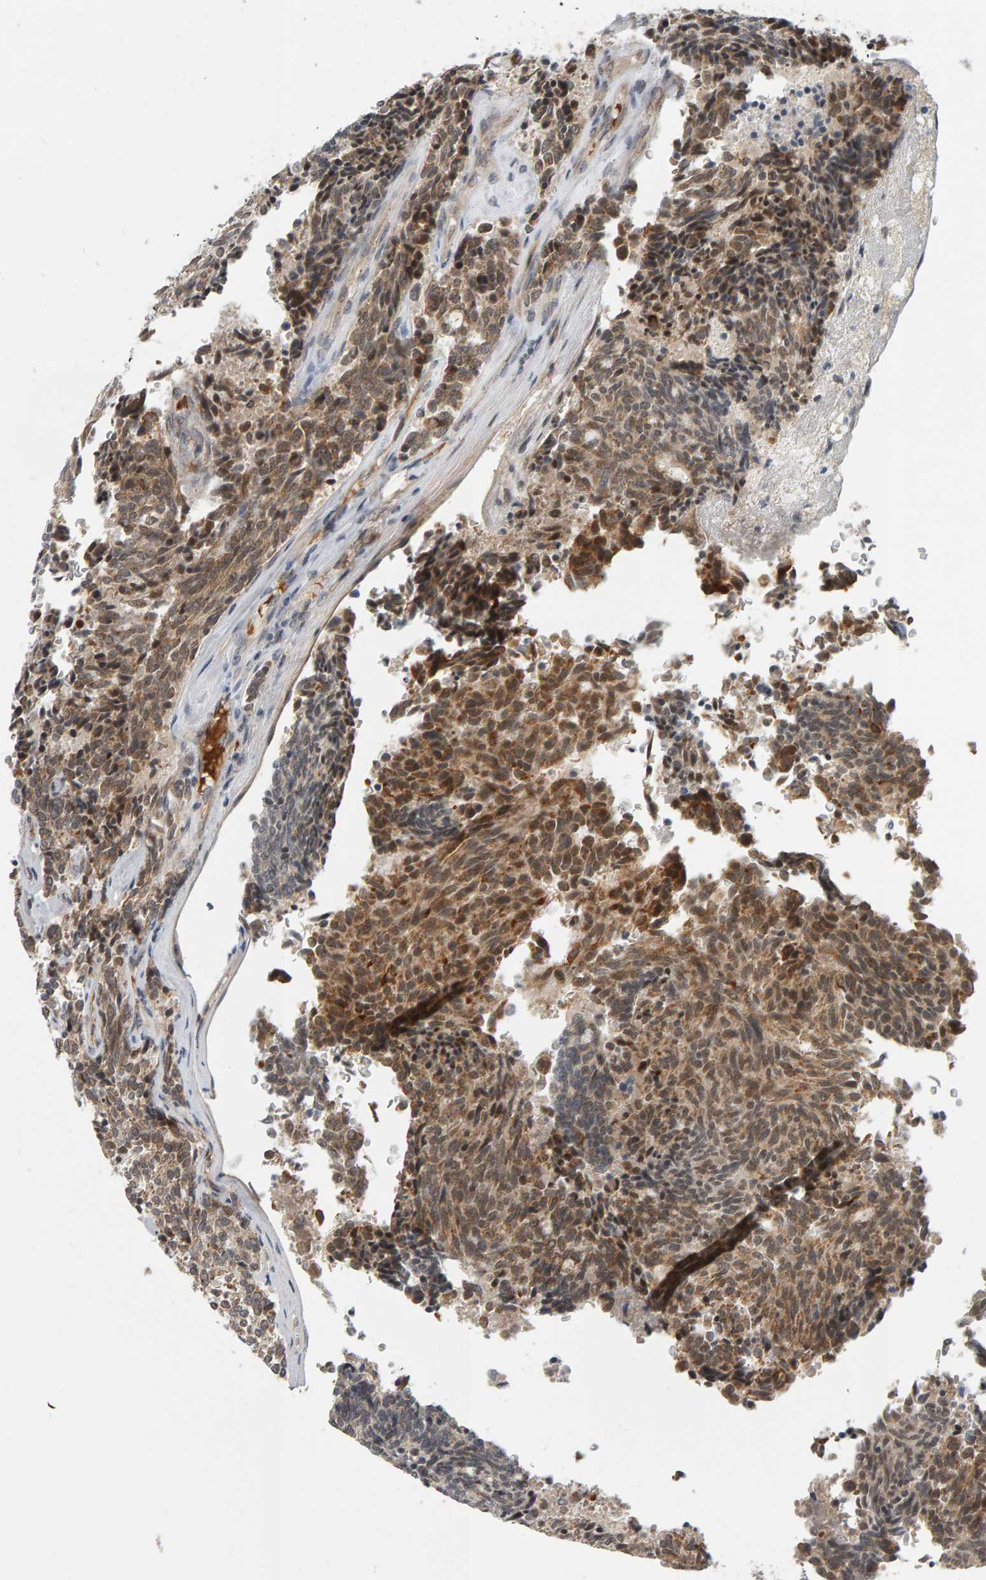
{"staining": {"intensity": "moderate", "quantity": ">75%", "location": "cytoplasmic/membranous,nuclear"}, "tissue": "carcinoid", "cell_type": "Tumor cells", "image_type": "cancer", "snomed": [{"axis": "morphology", "description": "Carcinoid, malignant, NOS"}, {"axis": "topography", "description": "Pancreas"}], "caption": "Immunohistochemistry (IHC) histopathology image of neoplastic tissue: human carcinoid (malignant) stained using immunohistochemistry (IHC) demonstrates medium levels of moderate protein expression localized specifically in the cytoplasmic/membranous and nuclear of tumor cells, appearing as a cytoplasmic/membranous and nuclear brown color.", "gene": "DAP3", "patient": {"sex": "female", "age": 54}}